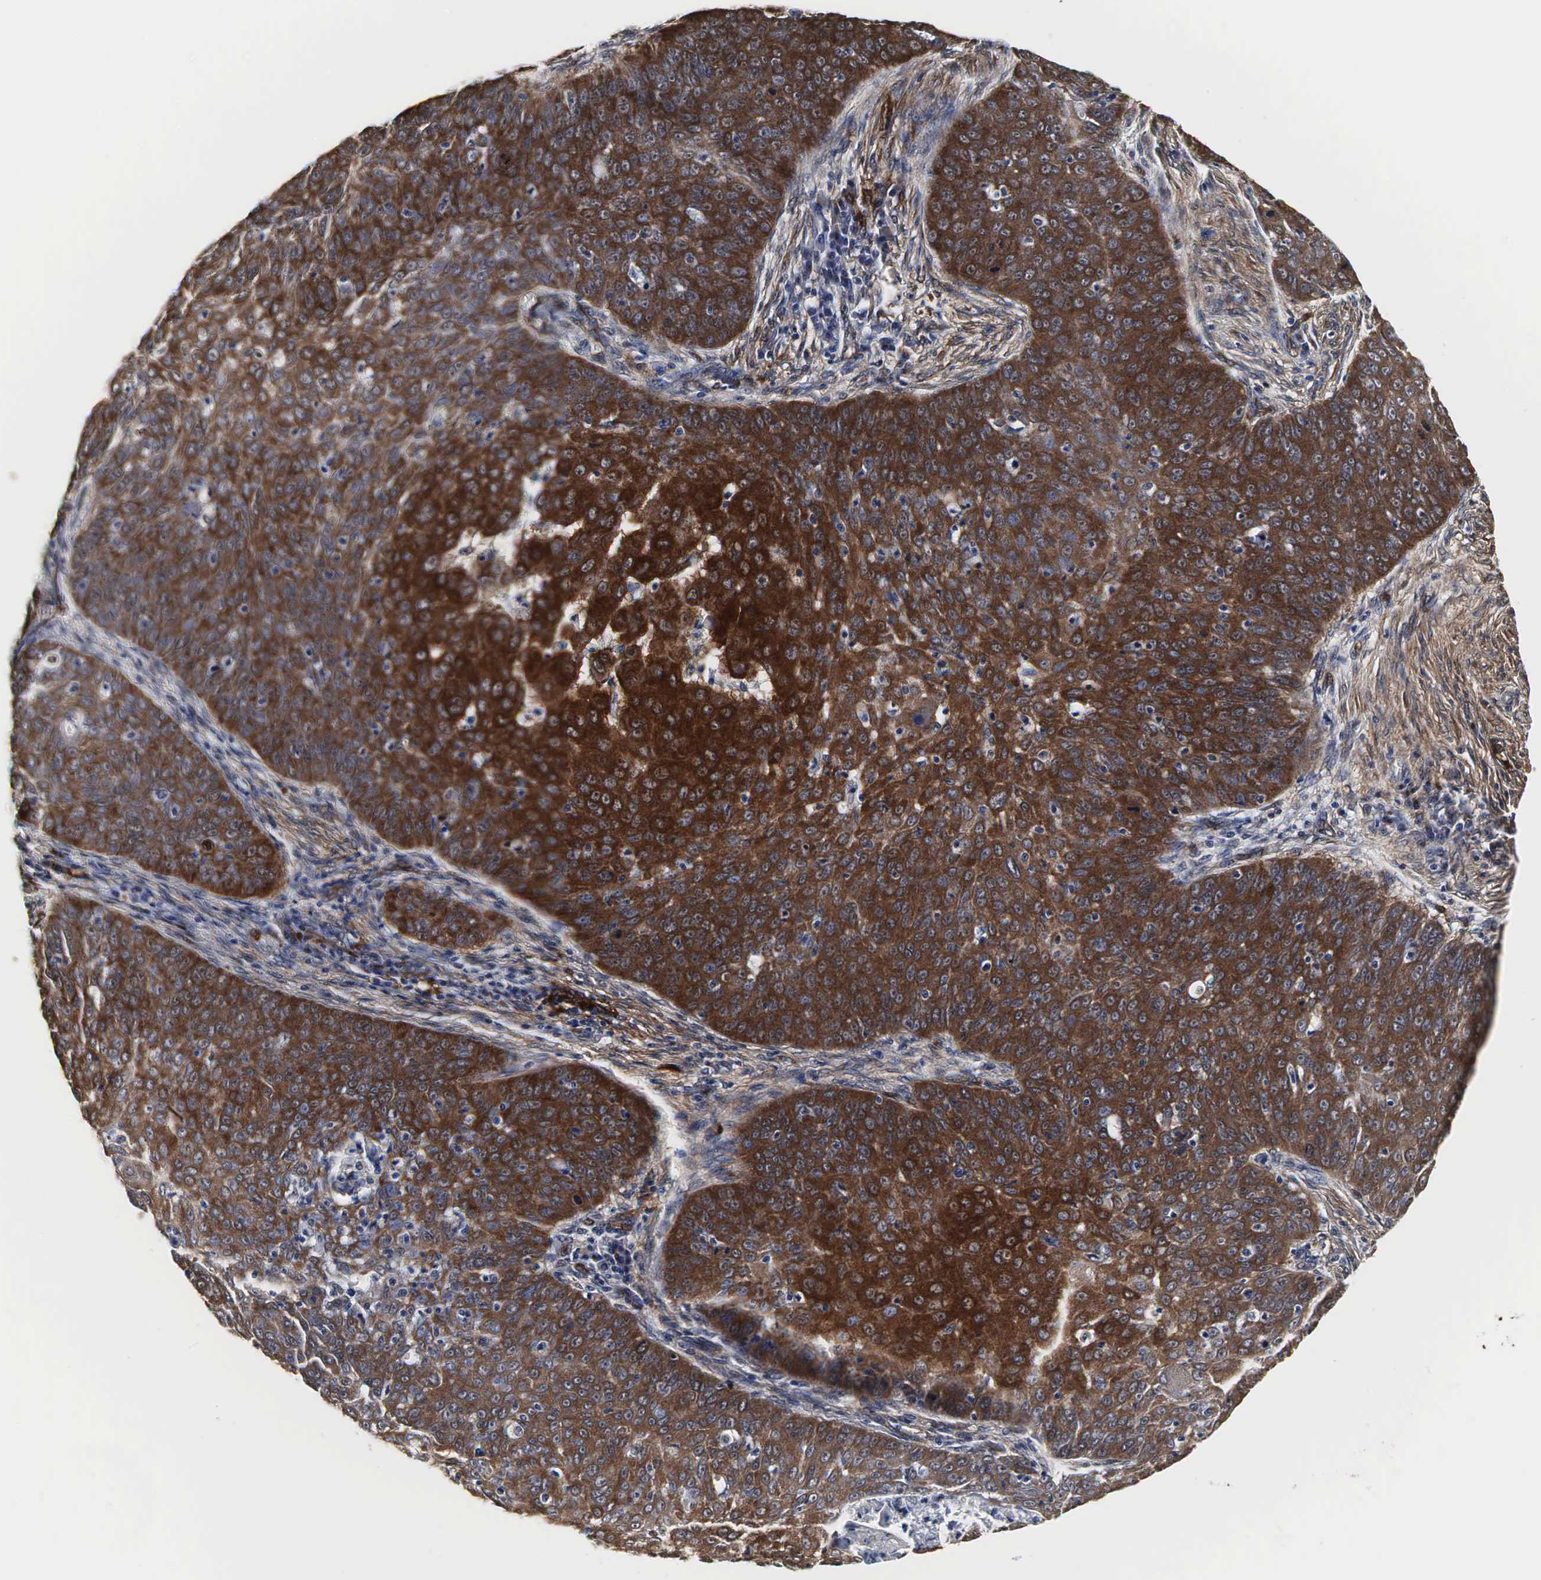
{"staining": {"intensity": "strong", "quantity": "25%-75%", "location": "cytoplasmic/membranous"}, "tissue": "skin cancer", "cell_type": "Tumor cells", "image_type": "cancer", "snomed": [{"axis": "morphology", "description": "Squamous cell carcinoma, NOS"}, {"axis": "topography", "description": "Skin"}], "caption": "Protein staining by IHC demonstrates strong cytoplasmic/membranous positivity in about 25%-75% of tumor cells in skin cancer.", "gene": "SPIN1", "patient": {"sex": "male", "age": 82}}